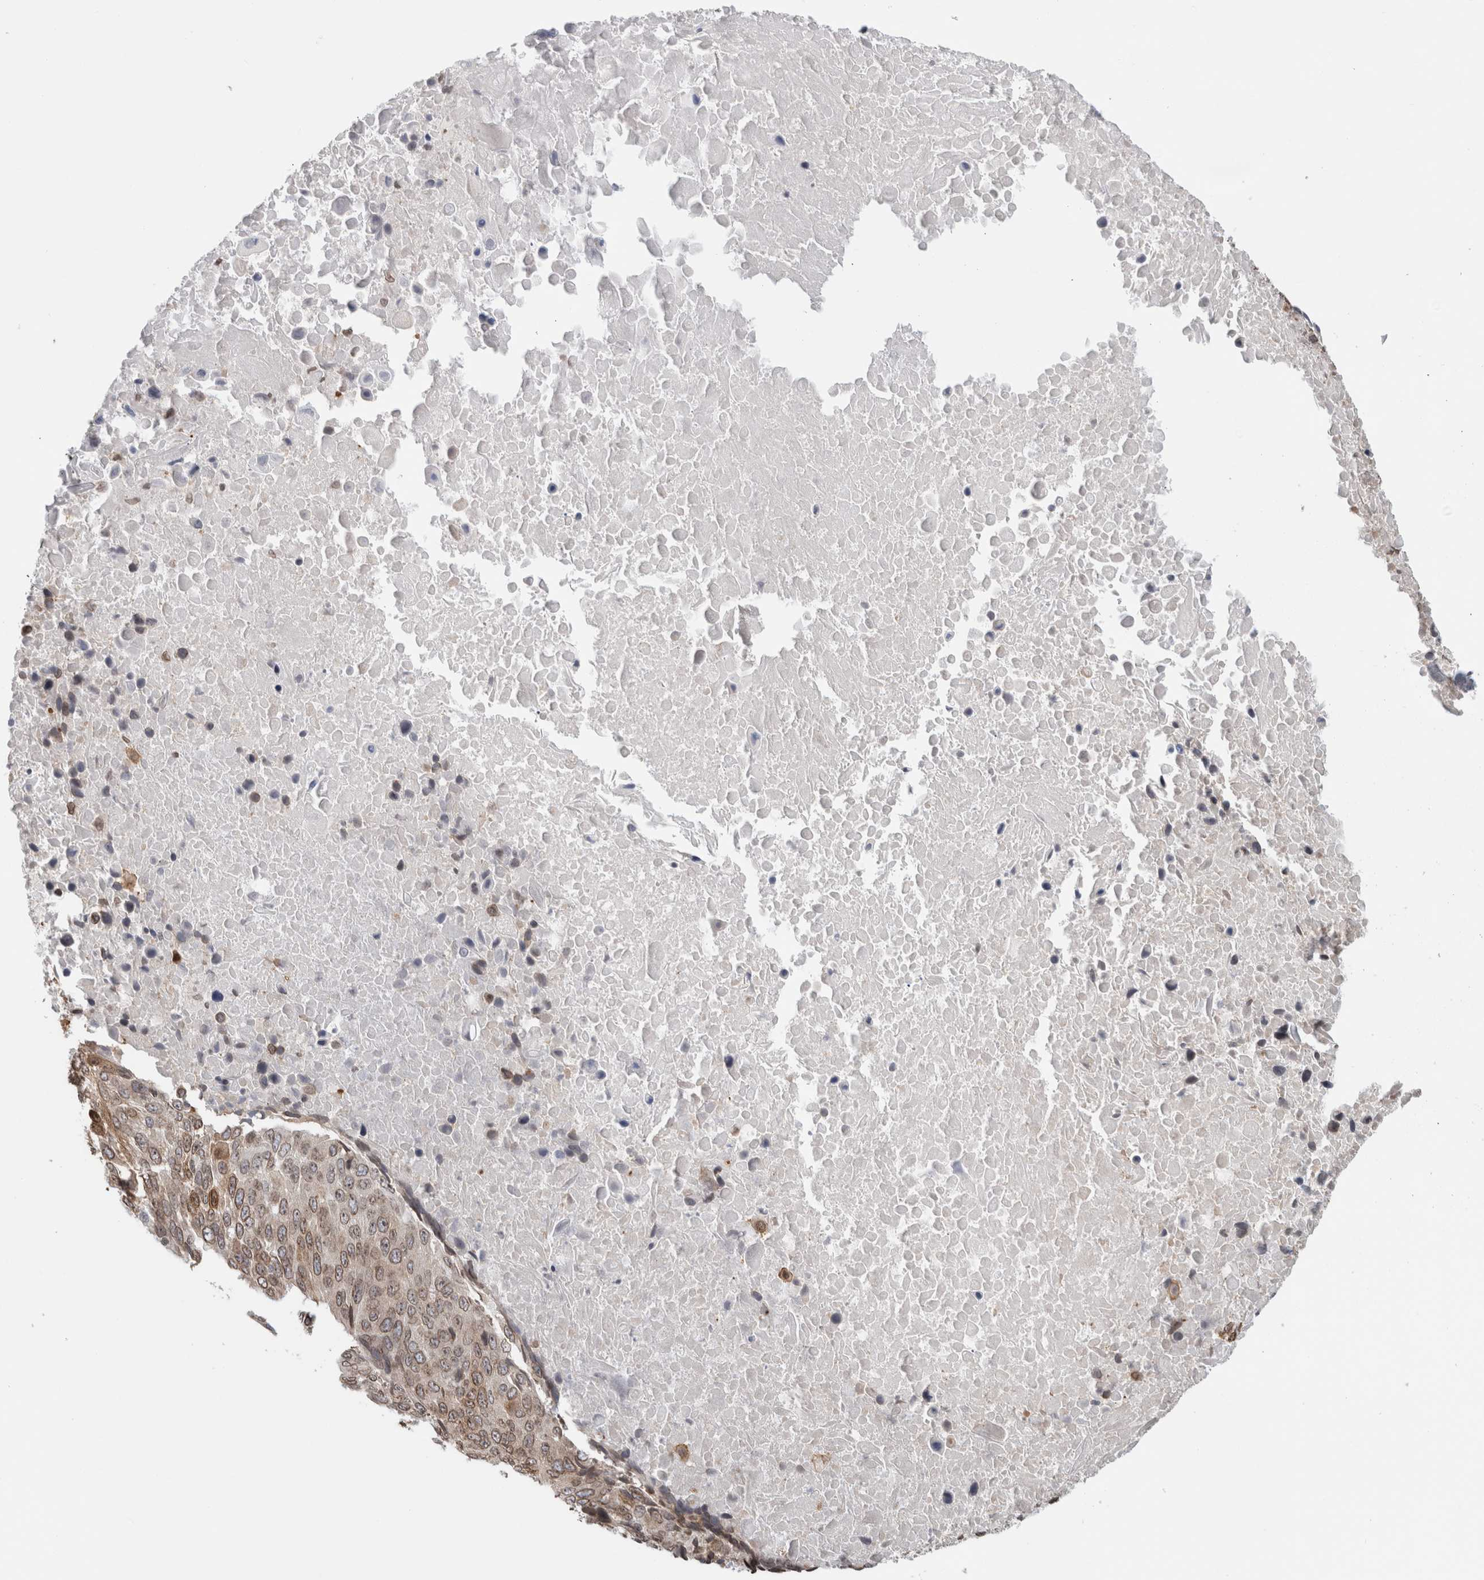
{"staining": {"intensity": "weak", "quantity": ">75%", "location": "cytoplasmic/membranous,nuclear"}, "tissue": "lung cancer", "cell_type": "Tumor cells", "image_type": "cancer", "snomed": [{"axis": "morphology", "description": "Squamous cell carcinoma, NOS"}, {"axis": "topography", "description": "Lung"}], "caption": "The micrograph reveals staining of squamous cell carcinoma (lung), revealing weak cytoplasmic/membranous and nuclear protein expression (brown color) within tumor cells. The staining was performed using DAB, with brown indicating positive protein expression. Nuclei are stained blue with hematoxylin.", "gene": "RBMX2", "patient": {"sex": "male", "age": 66}}